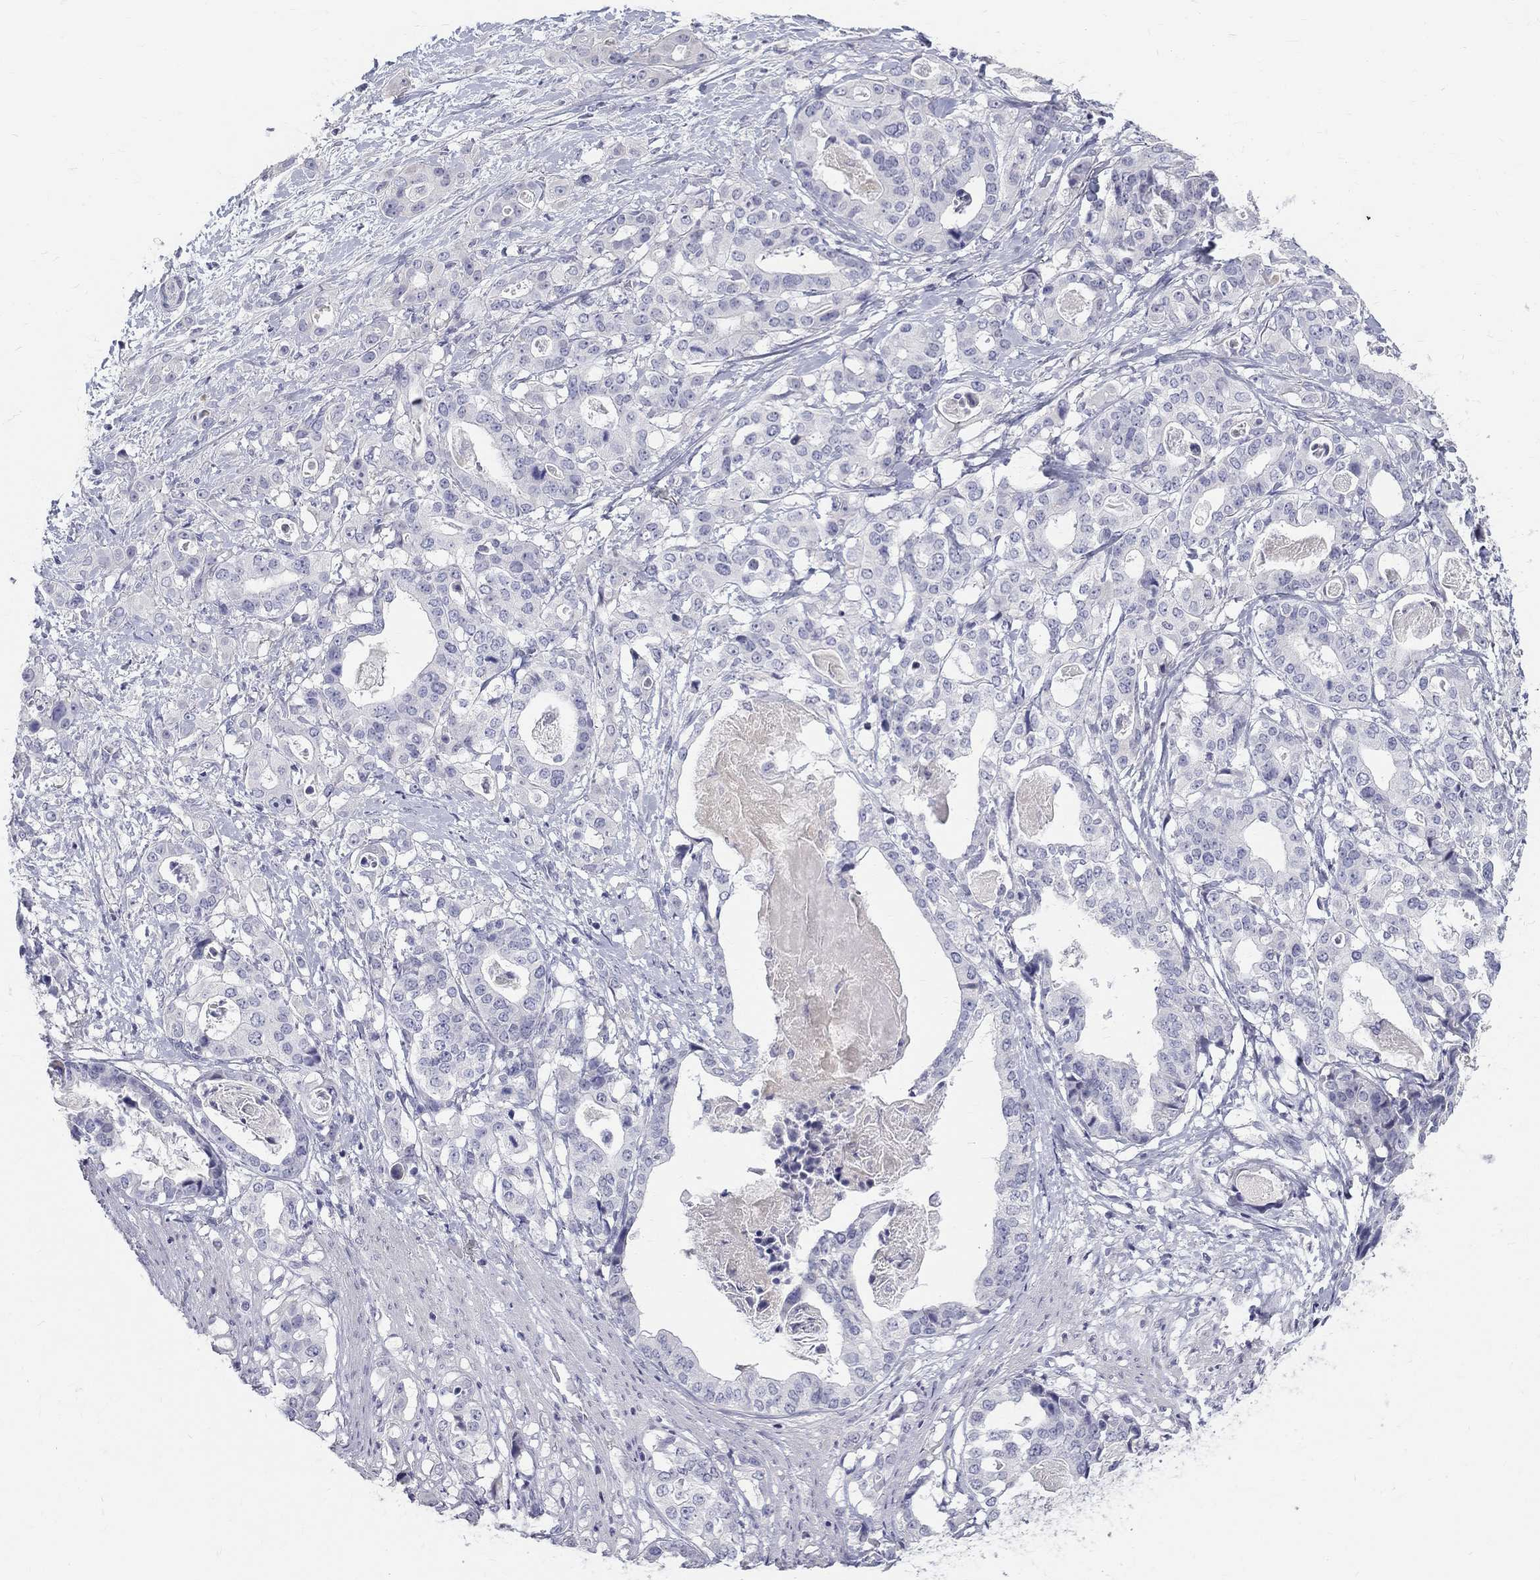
{"staining": {"intensity": "negative", "quantity": "none", "location": "none"}, "tissue": "stomach cancer", "cell_type": "Tumor cells", "image_type": "cancer", "snomed": [{"axis": "morphology", "description": "Adenocarcinoma, NOS"}, {"axis": "topography", "description": "Stomach"}], "caption": "A high-resolution photomicrograph shows immunohistochemistry staining of stomach cancer, which exhibits no significant expression in tumor cells.", "gene": "MAGEB6", "patient": {"sex": "male", "age": 48}}